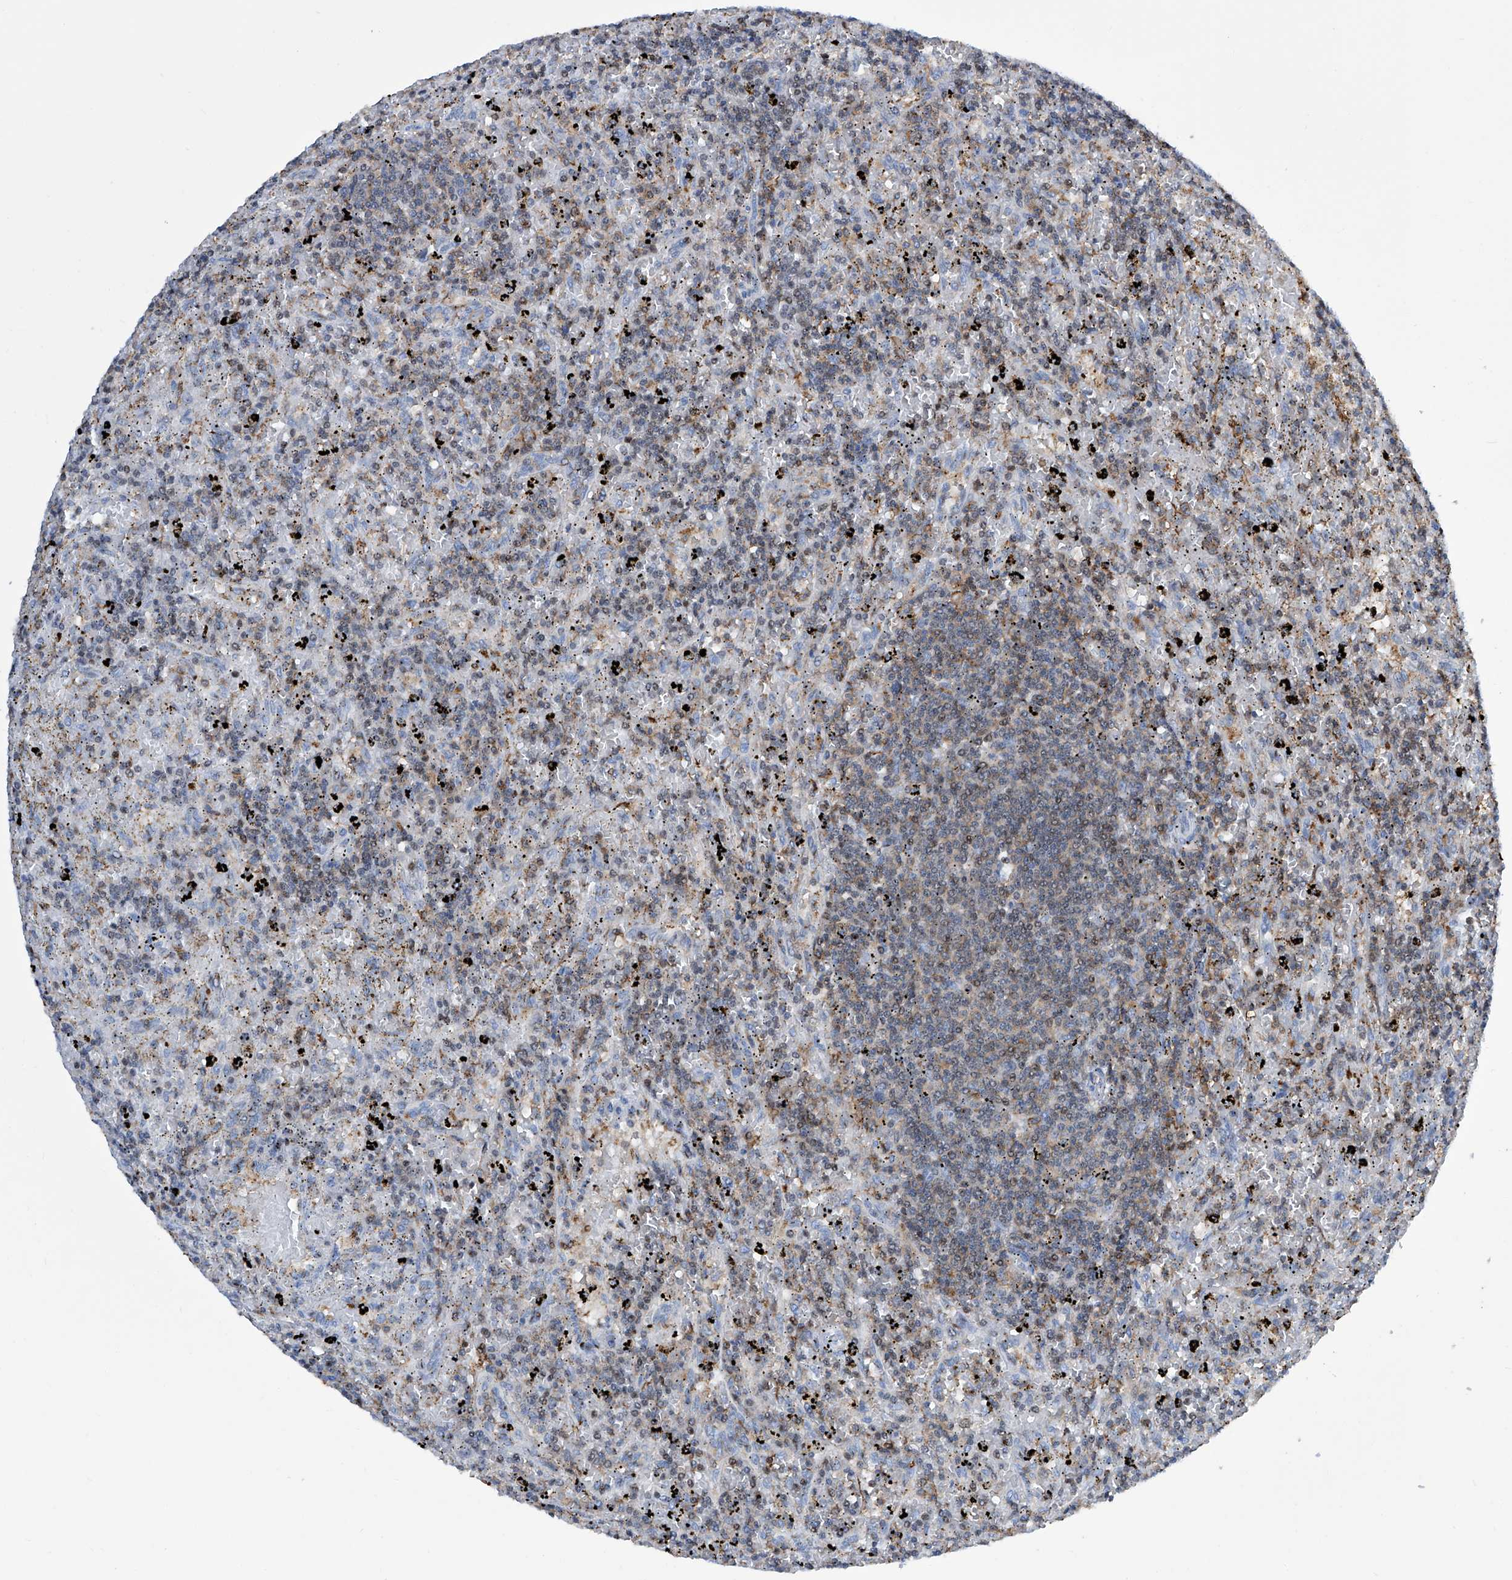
{"staining": {"intensity": "weak", "quantity": "<25%", "location": "cytoplasmic/membranous"}, "tissue": "lymphoma", "cell_type": "Tumor cells", "image_type": "cancer", "snomed": [{"axis": "morphology", "description": "Malignant lymphoma, non-Hodgkin's type, Low grade"}, {"axis": "topography", "description": "Spleen"}], "caption": "The image displays no significant staining in tumor cells of lymphoma.", "gene": "ZNF484", "patient": {"sex": "male", "age": 76}}